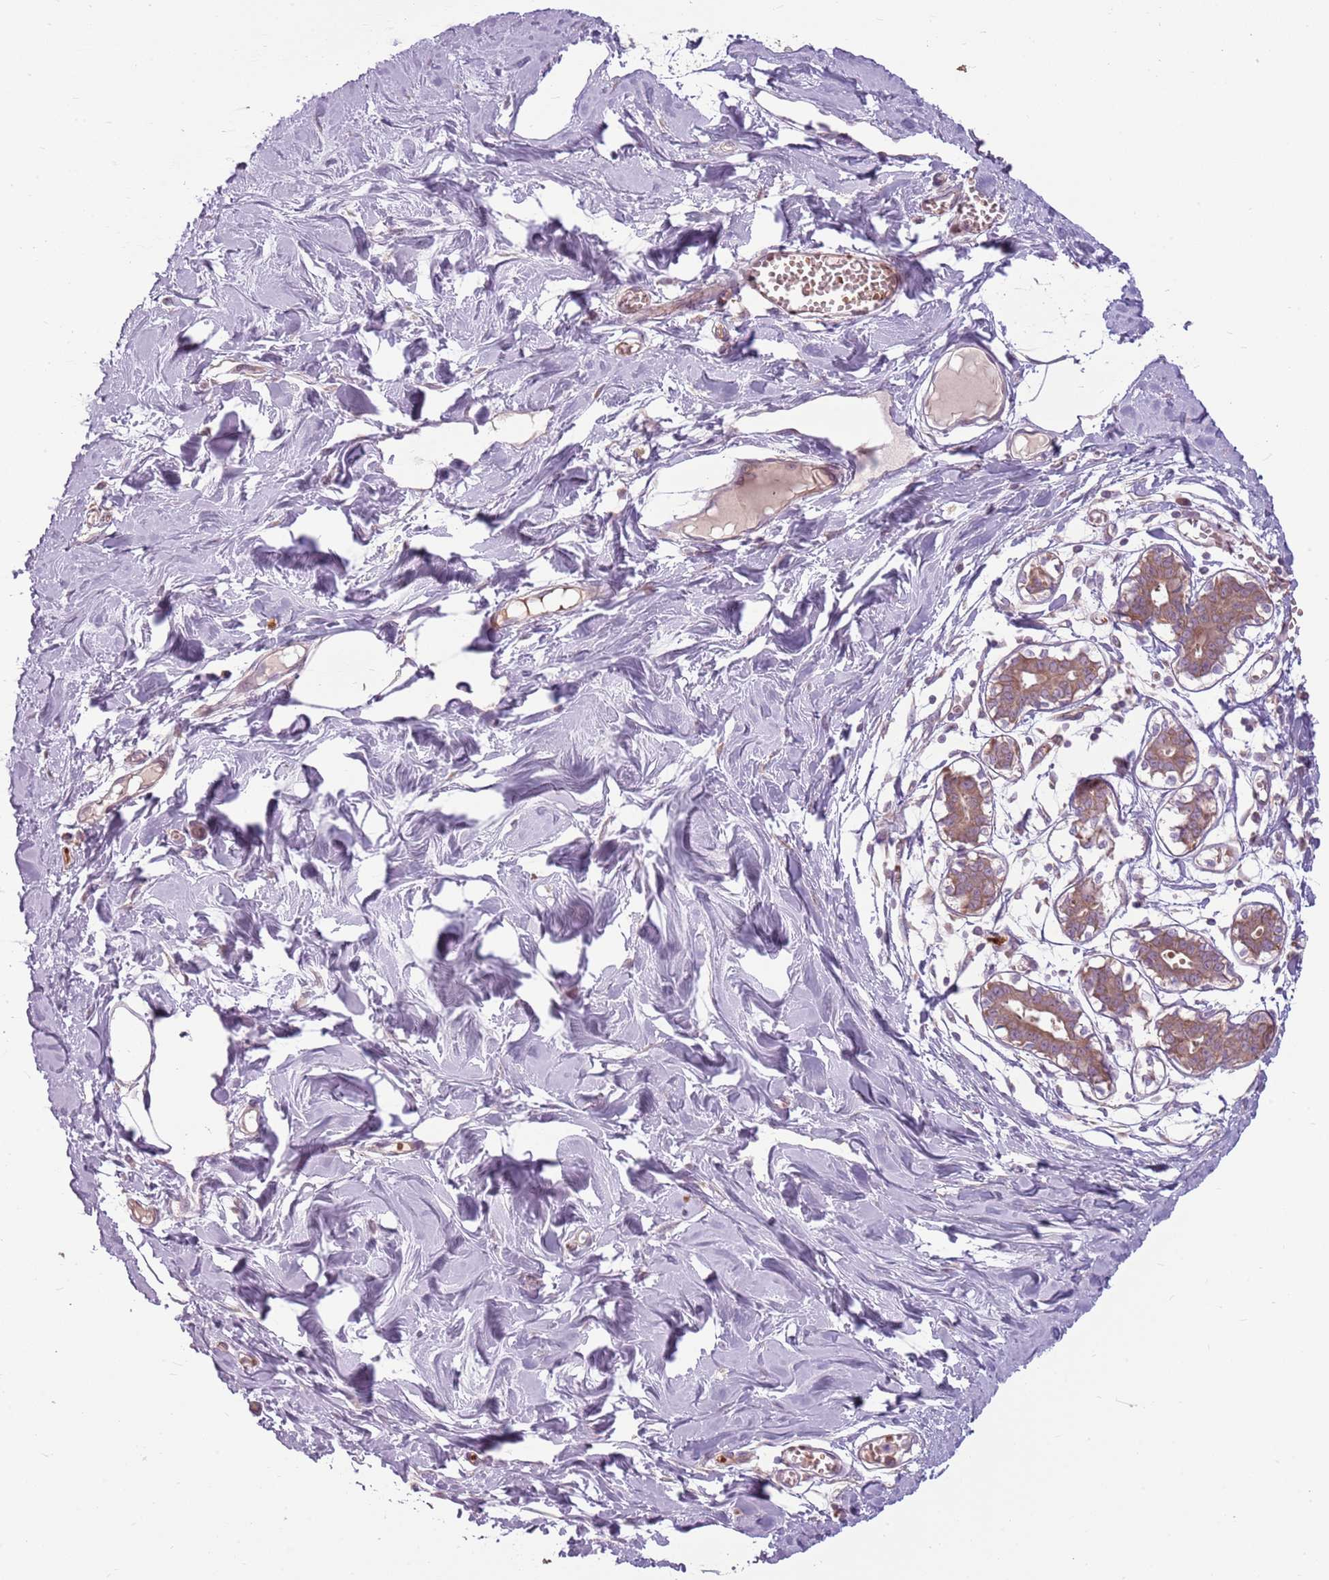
{"staining": {"intensity": "negative", "quantity": "none", "location": "none"}, "tissue": "breast", "cell_type": "Adipocytes", "image_type": "normal", "snomed": [{"axis": "morphology", "description": "Normal tissue, NOS"}, {"axis": "topography", "description": "Breast"}], "caption": "Immunohistochemical staining of benign human breast exhibits no significant expression in adipocytes.", "gene": "HSPA14", "patient": {"sex": "female", "age": 27}}